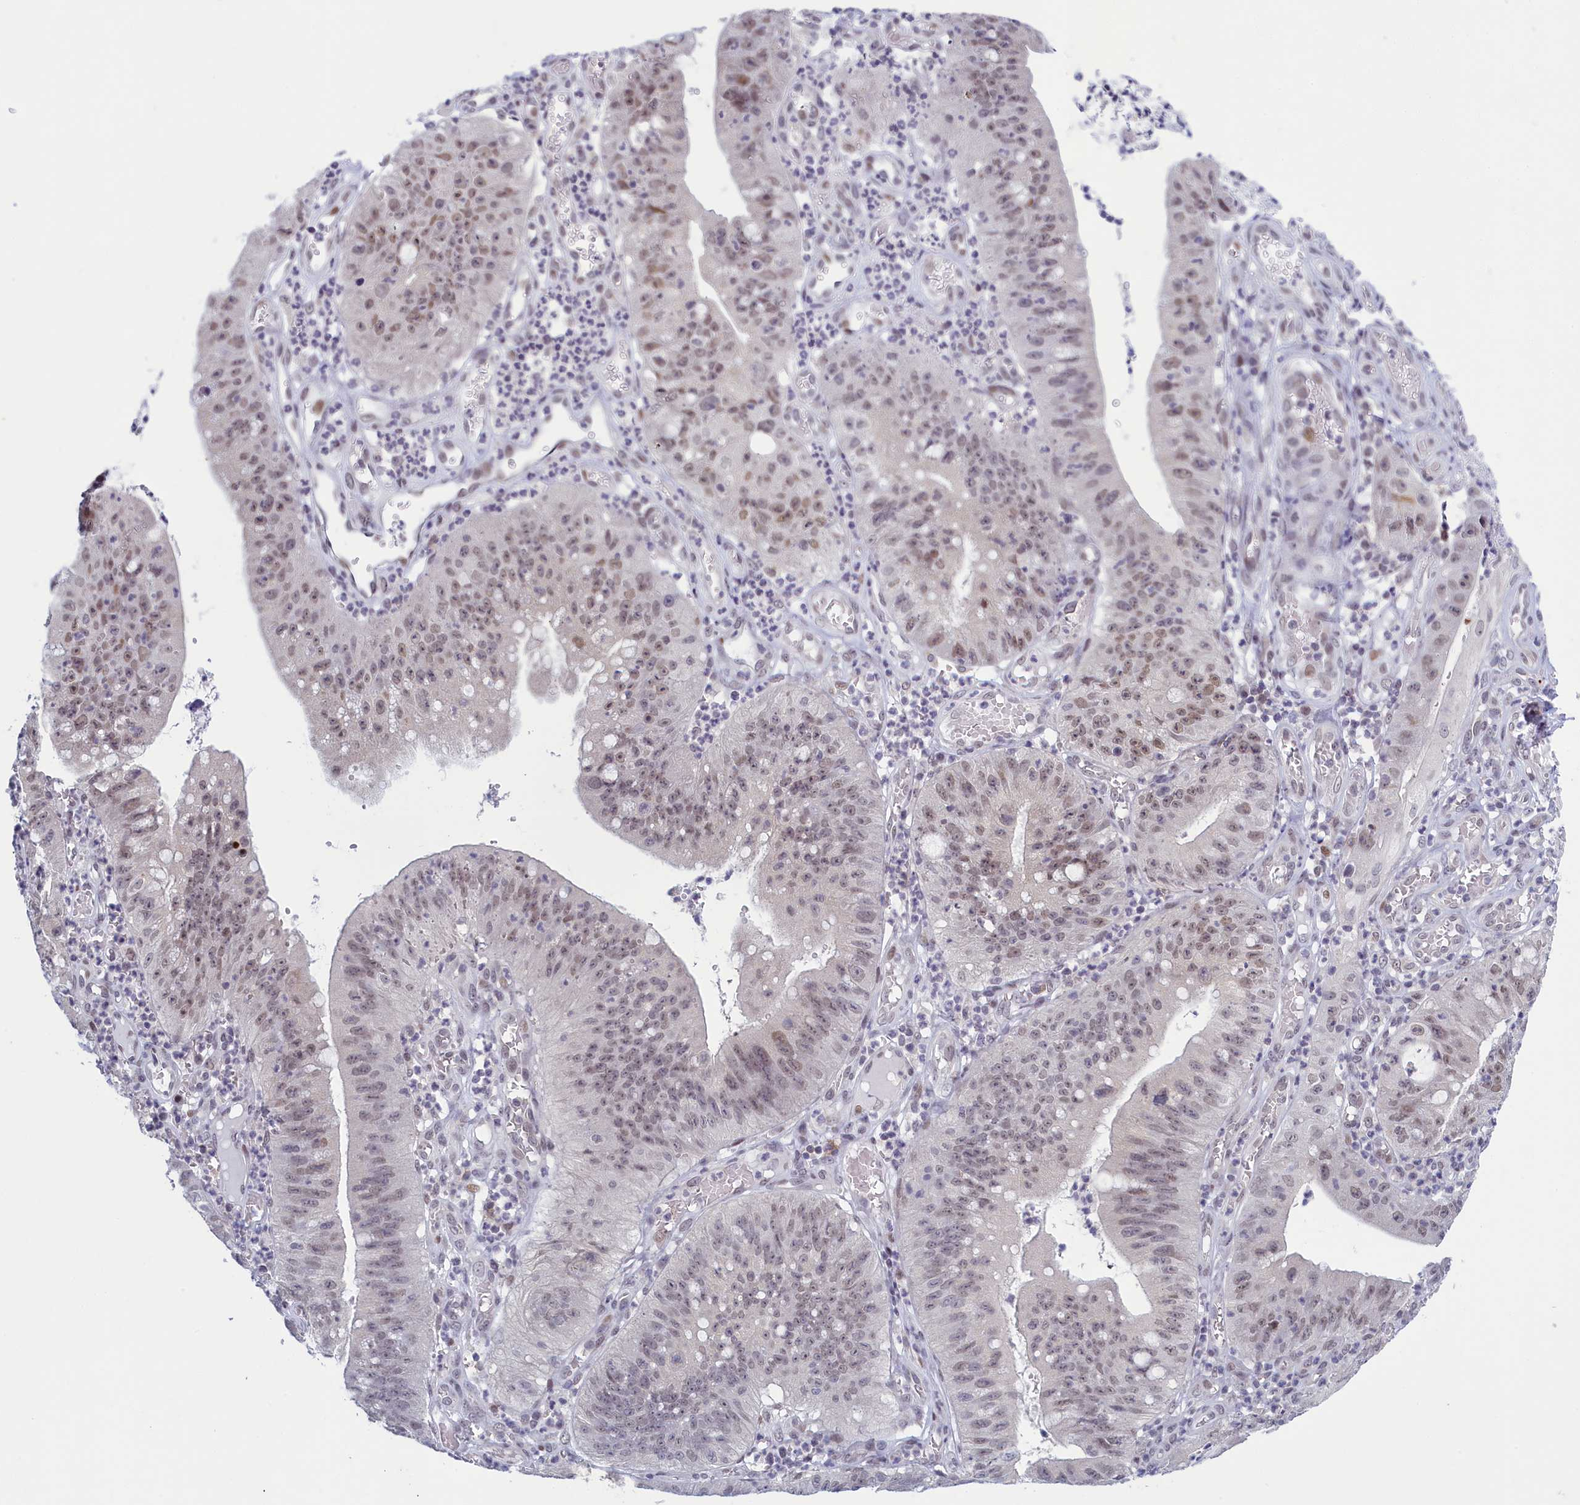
{"staining": {"intensity": "weak", "quantity": "<25%", "location": "nuclear"}, "tissue": "stomach cancer", "cell_type": "Tumor cells", "image_type": "cancer", "snomed": [{"axis": "morphology", "description": "Adenocarcinoma, NOS"}, {"axis": "topography", "description": "Stomach"}], "caption": "DAB (3,3'-diaminobenzidine) immunohistochemical staining of human stomach cancer (adenocarcinoma) shows no significant positivity in tumor cells.", "gene": "ATF7IP2", "patient": {"sex": "male", "age": 59}}